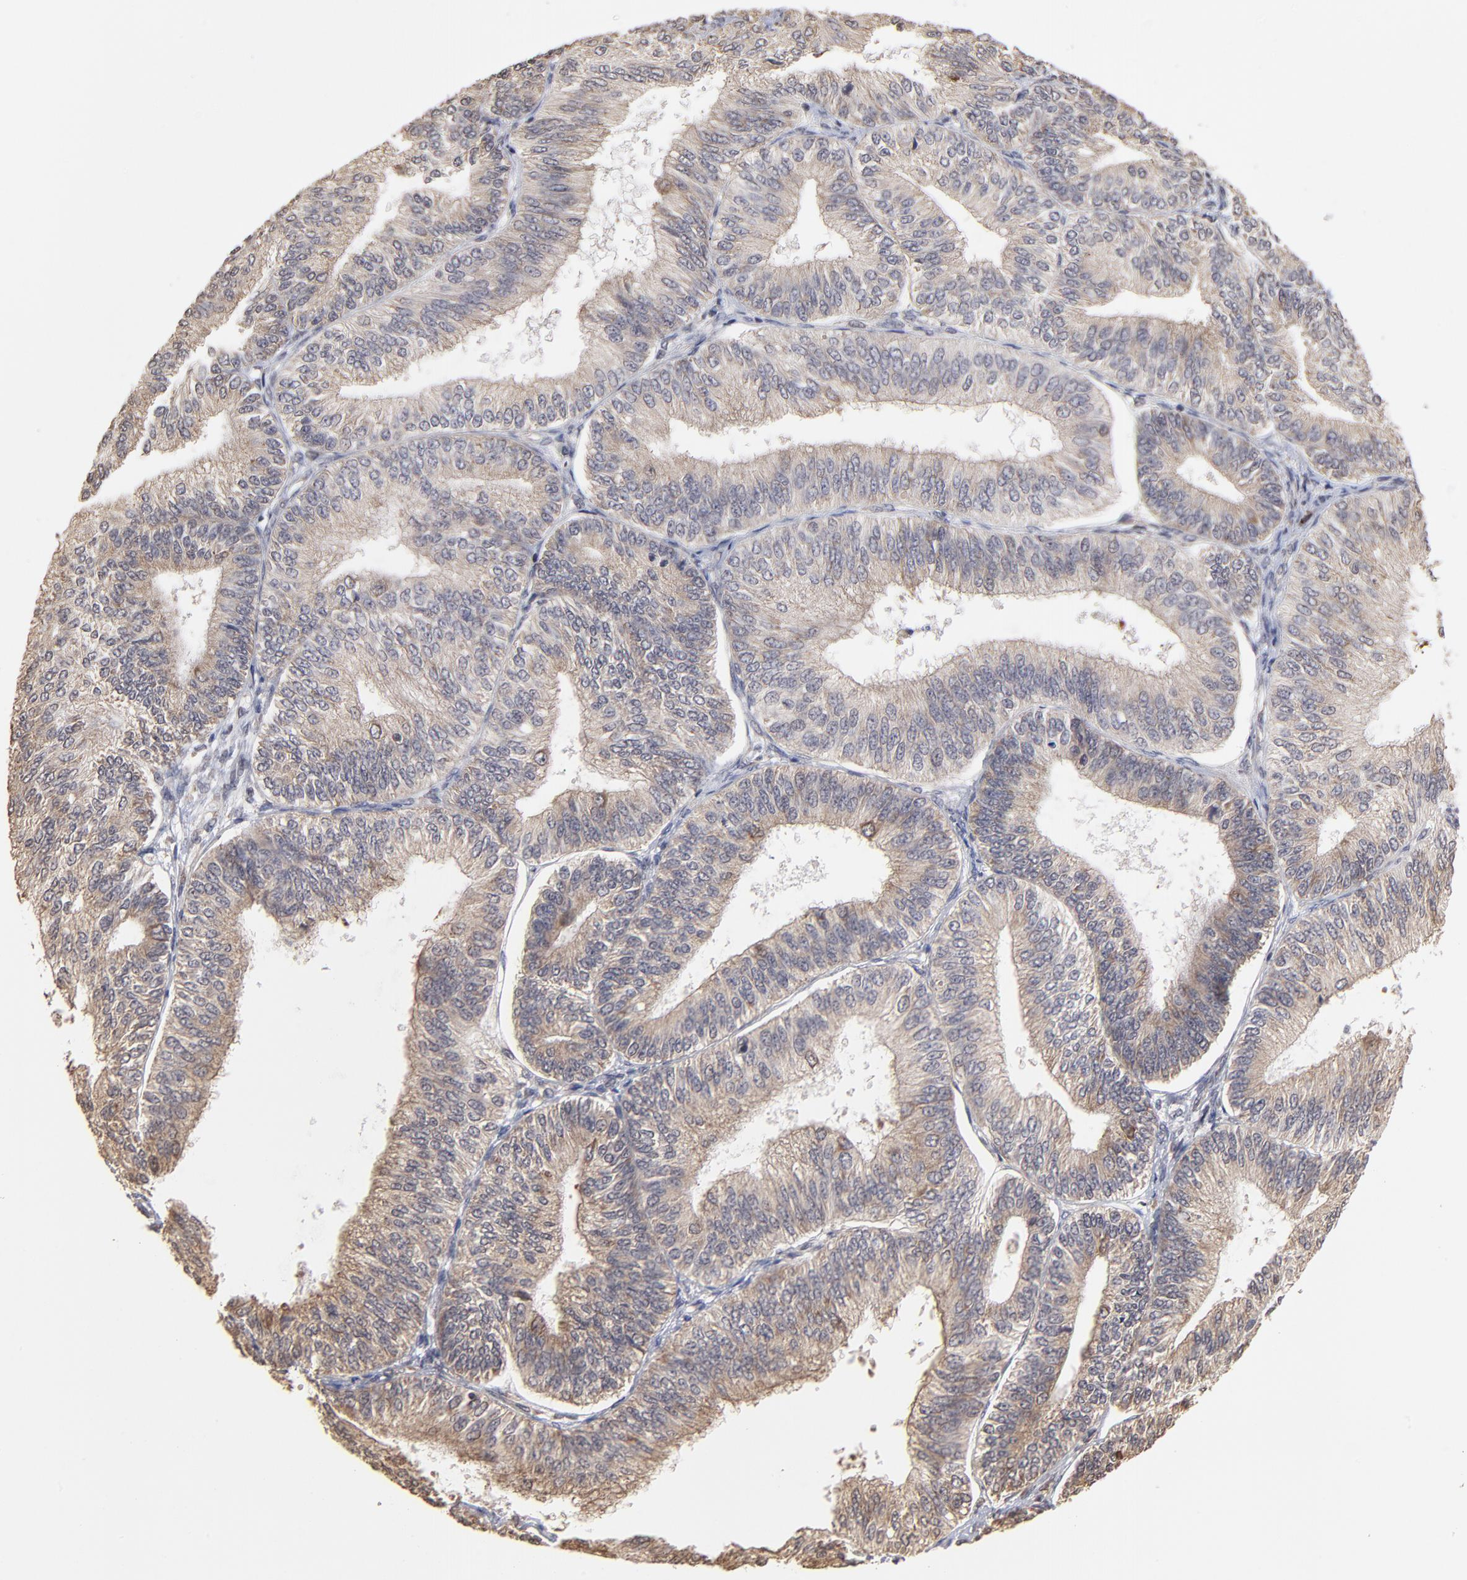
{"staining": {"intensity": "weak", "quantity": ">75%", "location": "cytoplasmic/membranous"}, "tissue": "endometrial cancer", "cell_type": "Tumor cells", "image_type": "cancer", "snomed": [{"axis": "morphology", "description": "Adenocarcinoma, NOS"}, {"axis": "topography", "description": "Endometrium"}], "caption": "DAB immunohistochemical staining of endometrial cancer shows weak cytoplasmic/membranous protein positivity in approximately >75% of tumor cells. Immunohistochemistry stains the protein in brown and the nuclei are stained blue.", "gene": "BRPF1", "patient": {"sex": "female", "age": 55}}